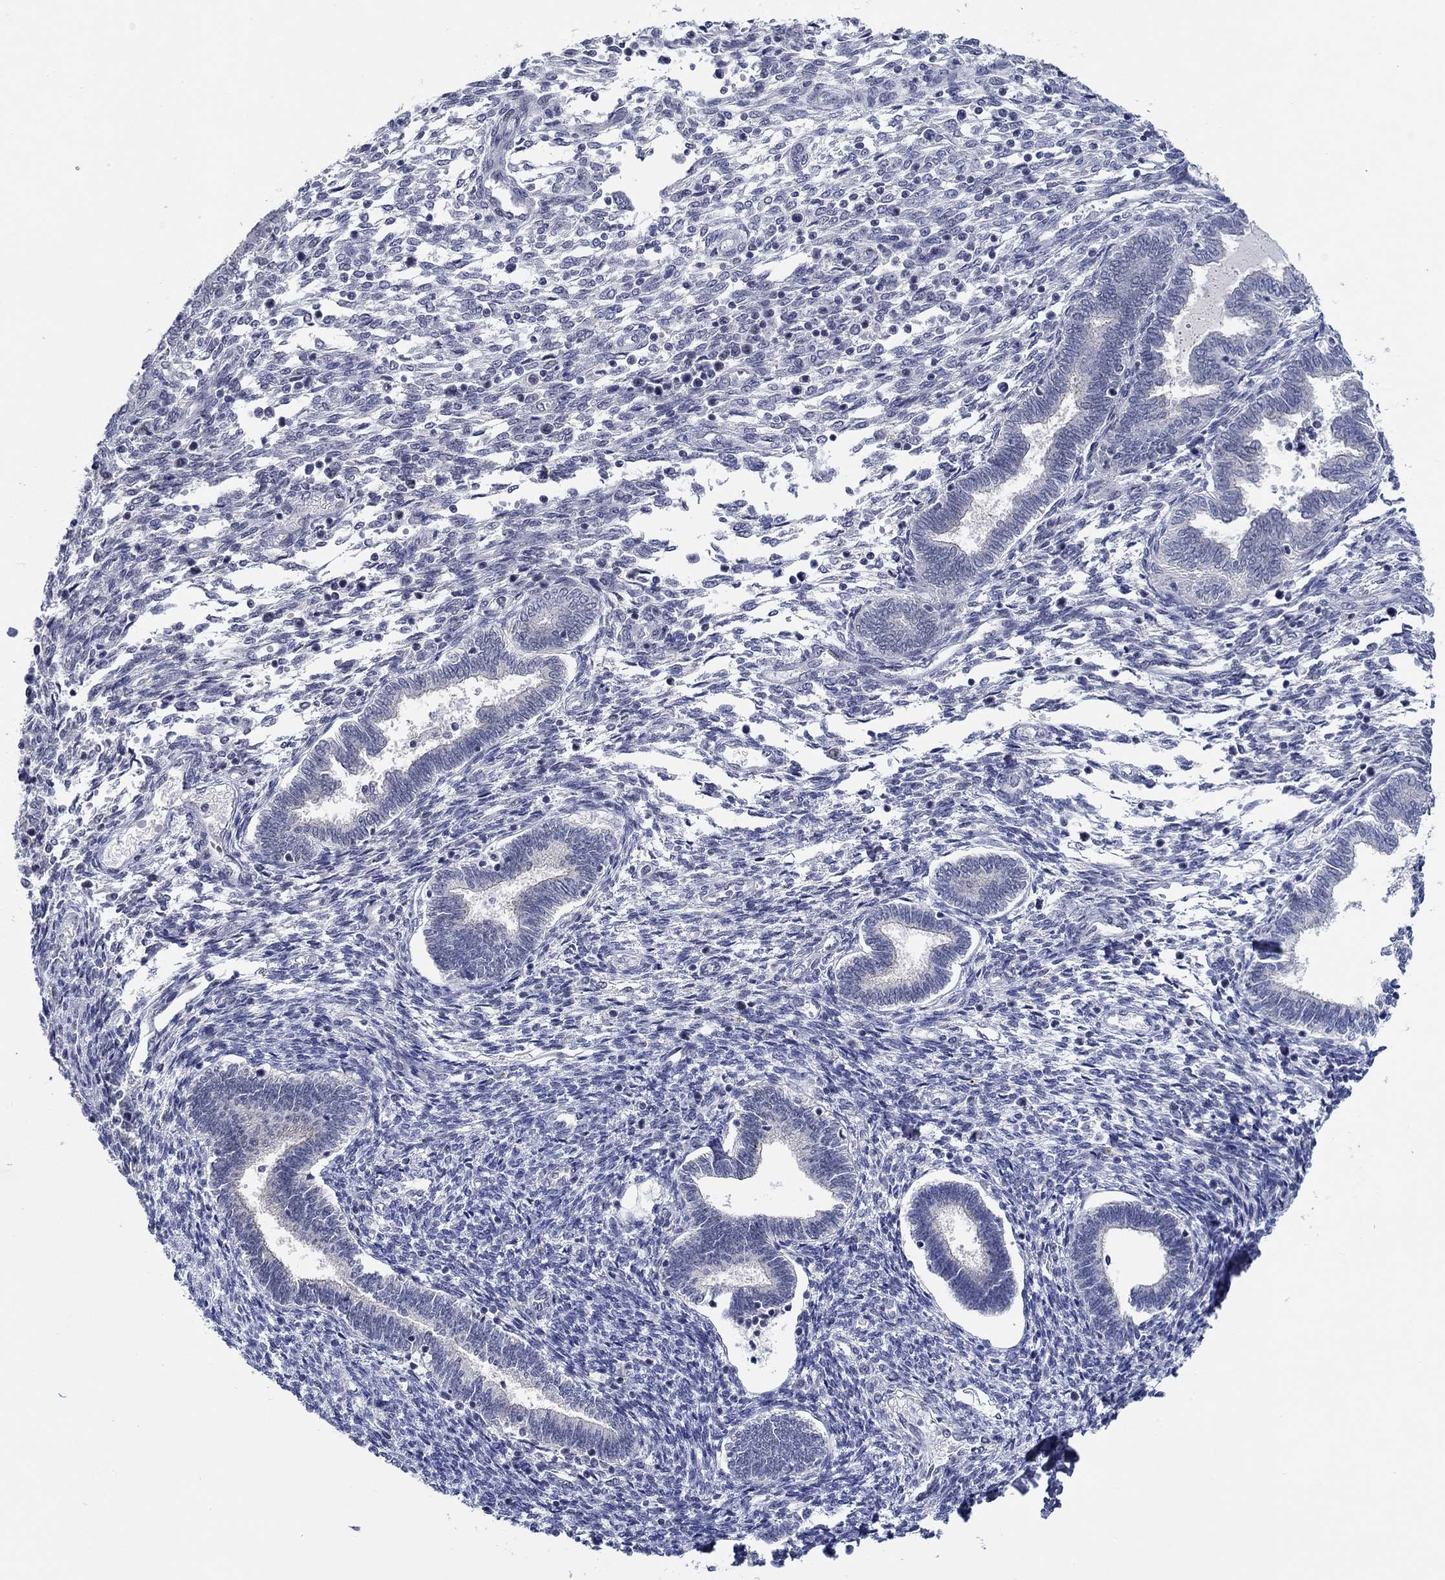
{"staining": {"intensity": "negative", "quantity": "none", "location": "none"}, "tissue": "endometrium", "cell_type": "Cells in endometrial stroma", "image_type": "normal", "snomed": [{"axis": "morphology", "description": "Normal tissue, NOS"}, {"axis": "topography", "description": "Endometrium"}], "caption": "Endometrium was stained to show a protein in brown. There is no significant positivity in cells in endometrial stroma.", "gene": "SLC34A1", "patient": {"sex": "female", "age": 42}}